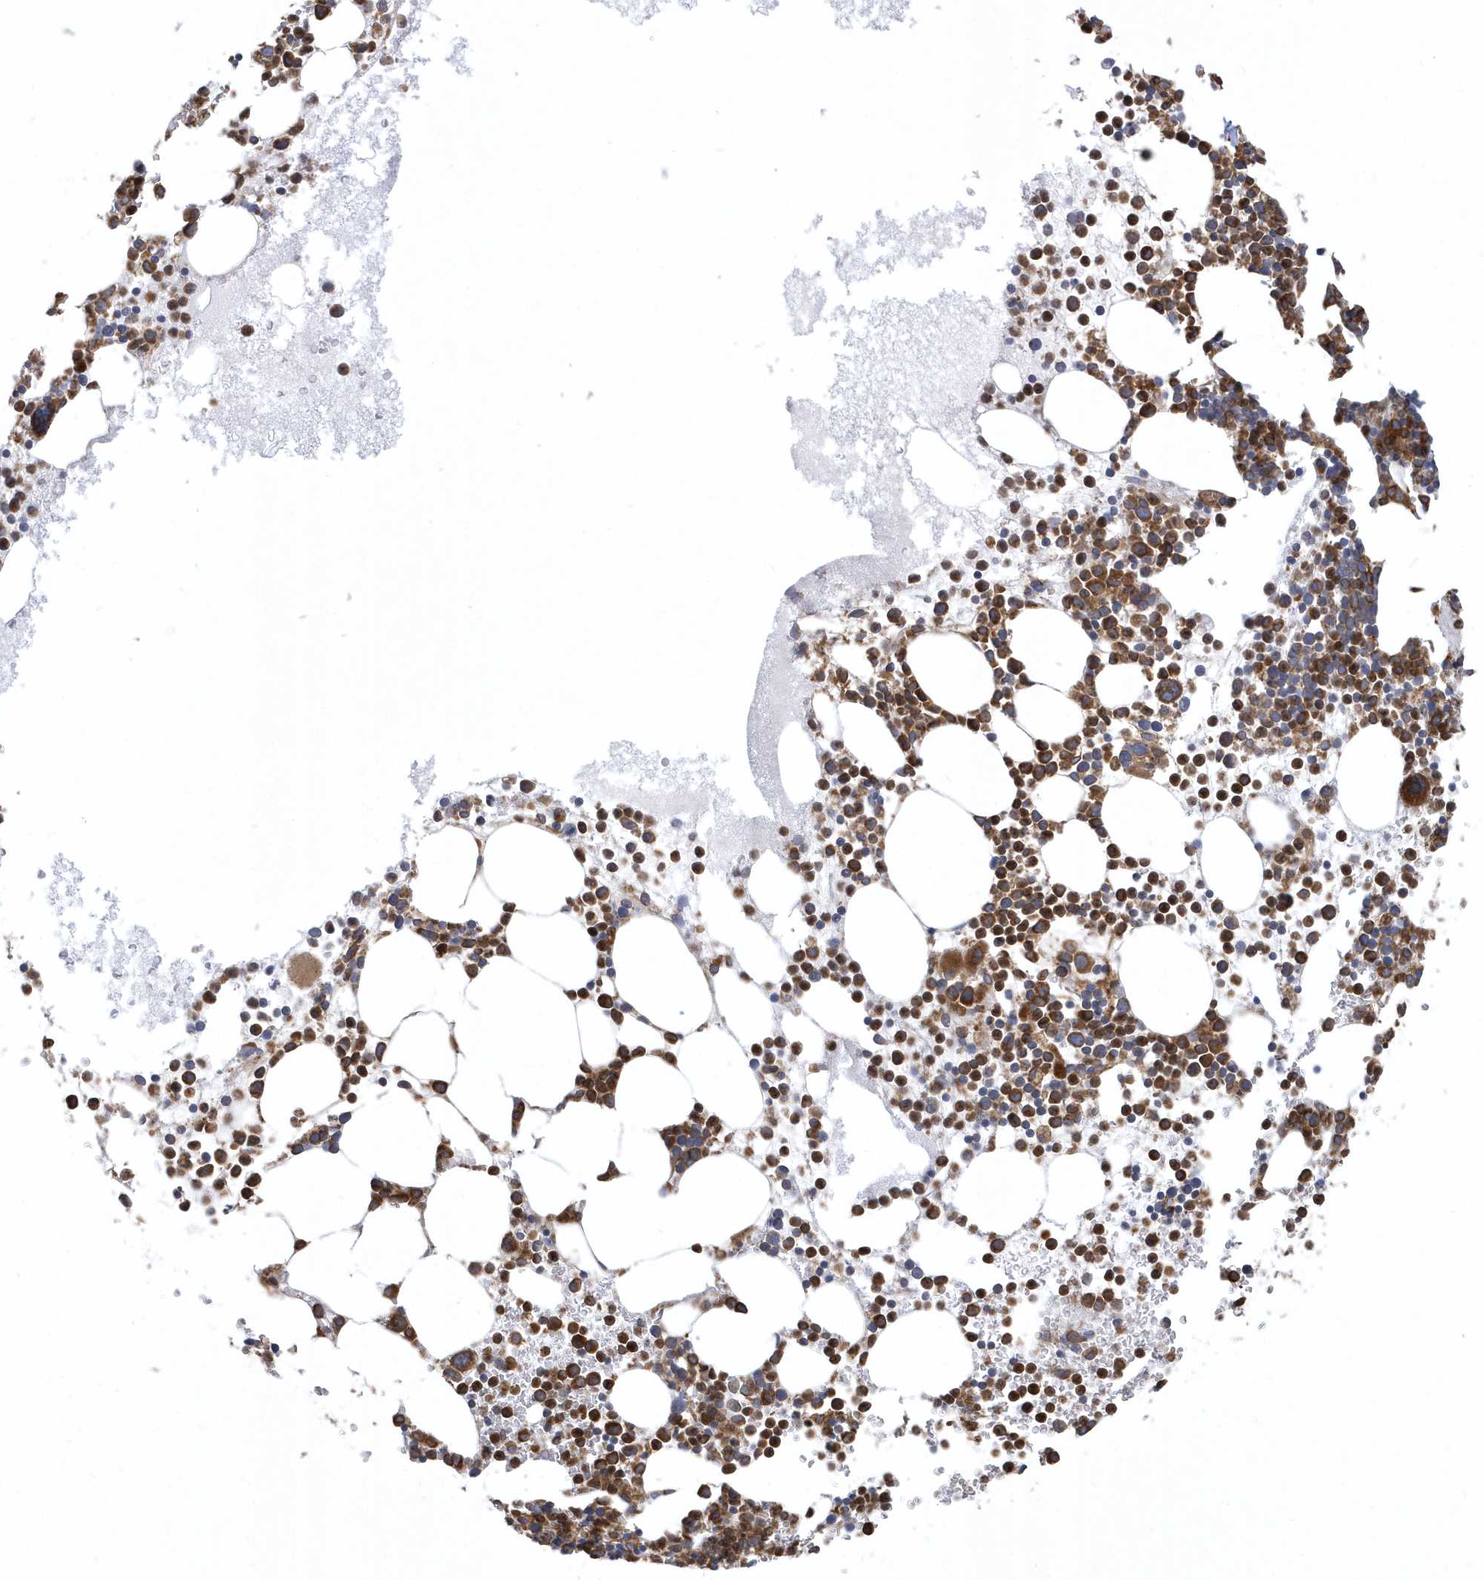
{"staining": {"intensity": "strong", "quantity": ">75%", "location": "cytoplasmic/membranous"}, "tissue": "bone marrow", "cell_type": "Hematopoietic cells", "image_type": "normal", "snomed": [{"axis": "morphology", "description": "Normal tissue, NOS"}, {"axis": "topography", "description": "Bone marrow"}], "caption": "Strong cytoplasmic/membranous protein positivity is seen in about >75% of hematopoietic cells in bone marrow.", "gene": "VAMP7", "patient": {"sex": "female", "age": 78}}